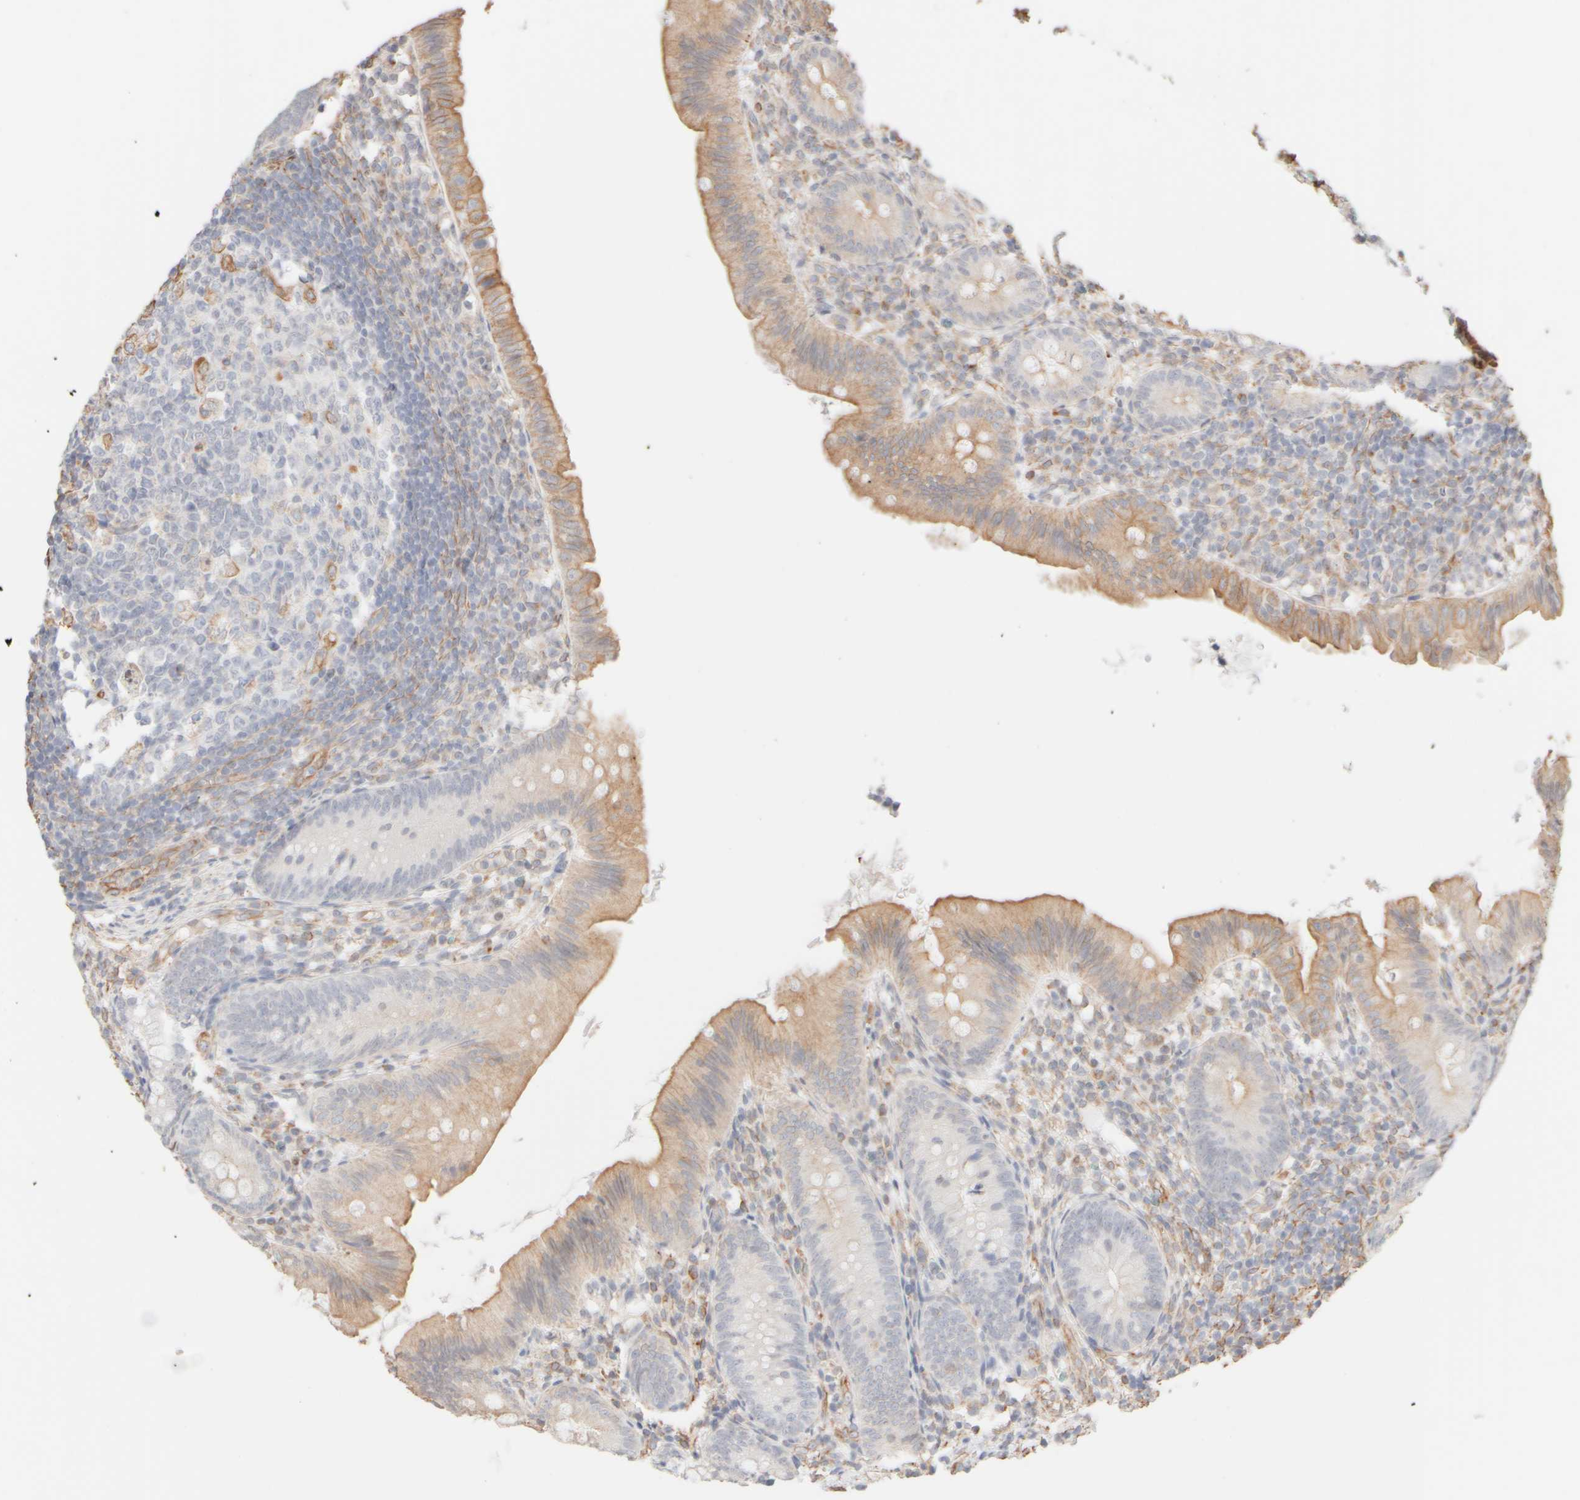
{"staining": {"intensity": "moderate", "quantity": "25%-75%", "location": "cytoplasmic/membranous"}, "tissue": "appendix", "cell_type": "Glandular cells", "image_type": "normal", "snomed": [{"axis": "morphology", "description": "Normal tissue, NOS"}, {"axis": "topography", "description": "Appendix"}], "caption": "Protein expression by immunohistochemistry (IHC) exhibits moderate cytoplasmic/membranous expression in about 25%-75% of glandular cells in normal appendix. The staining was performed using DAB (3,3'-diaminobenzidine), with brown indicating positive protein expression. Nuclei are stained blue with hematoxylin.", "gene": "KRT15", "patient": {"sex": "male", "age": 1}}